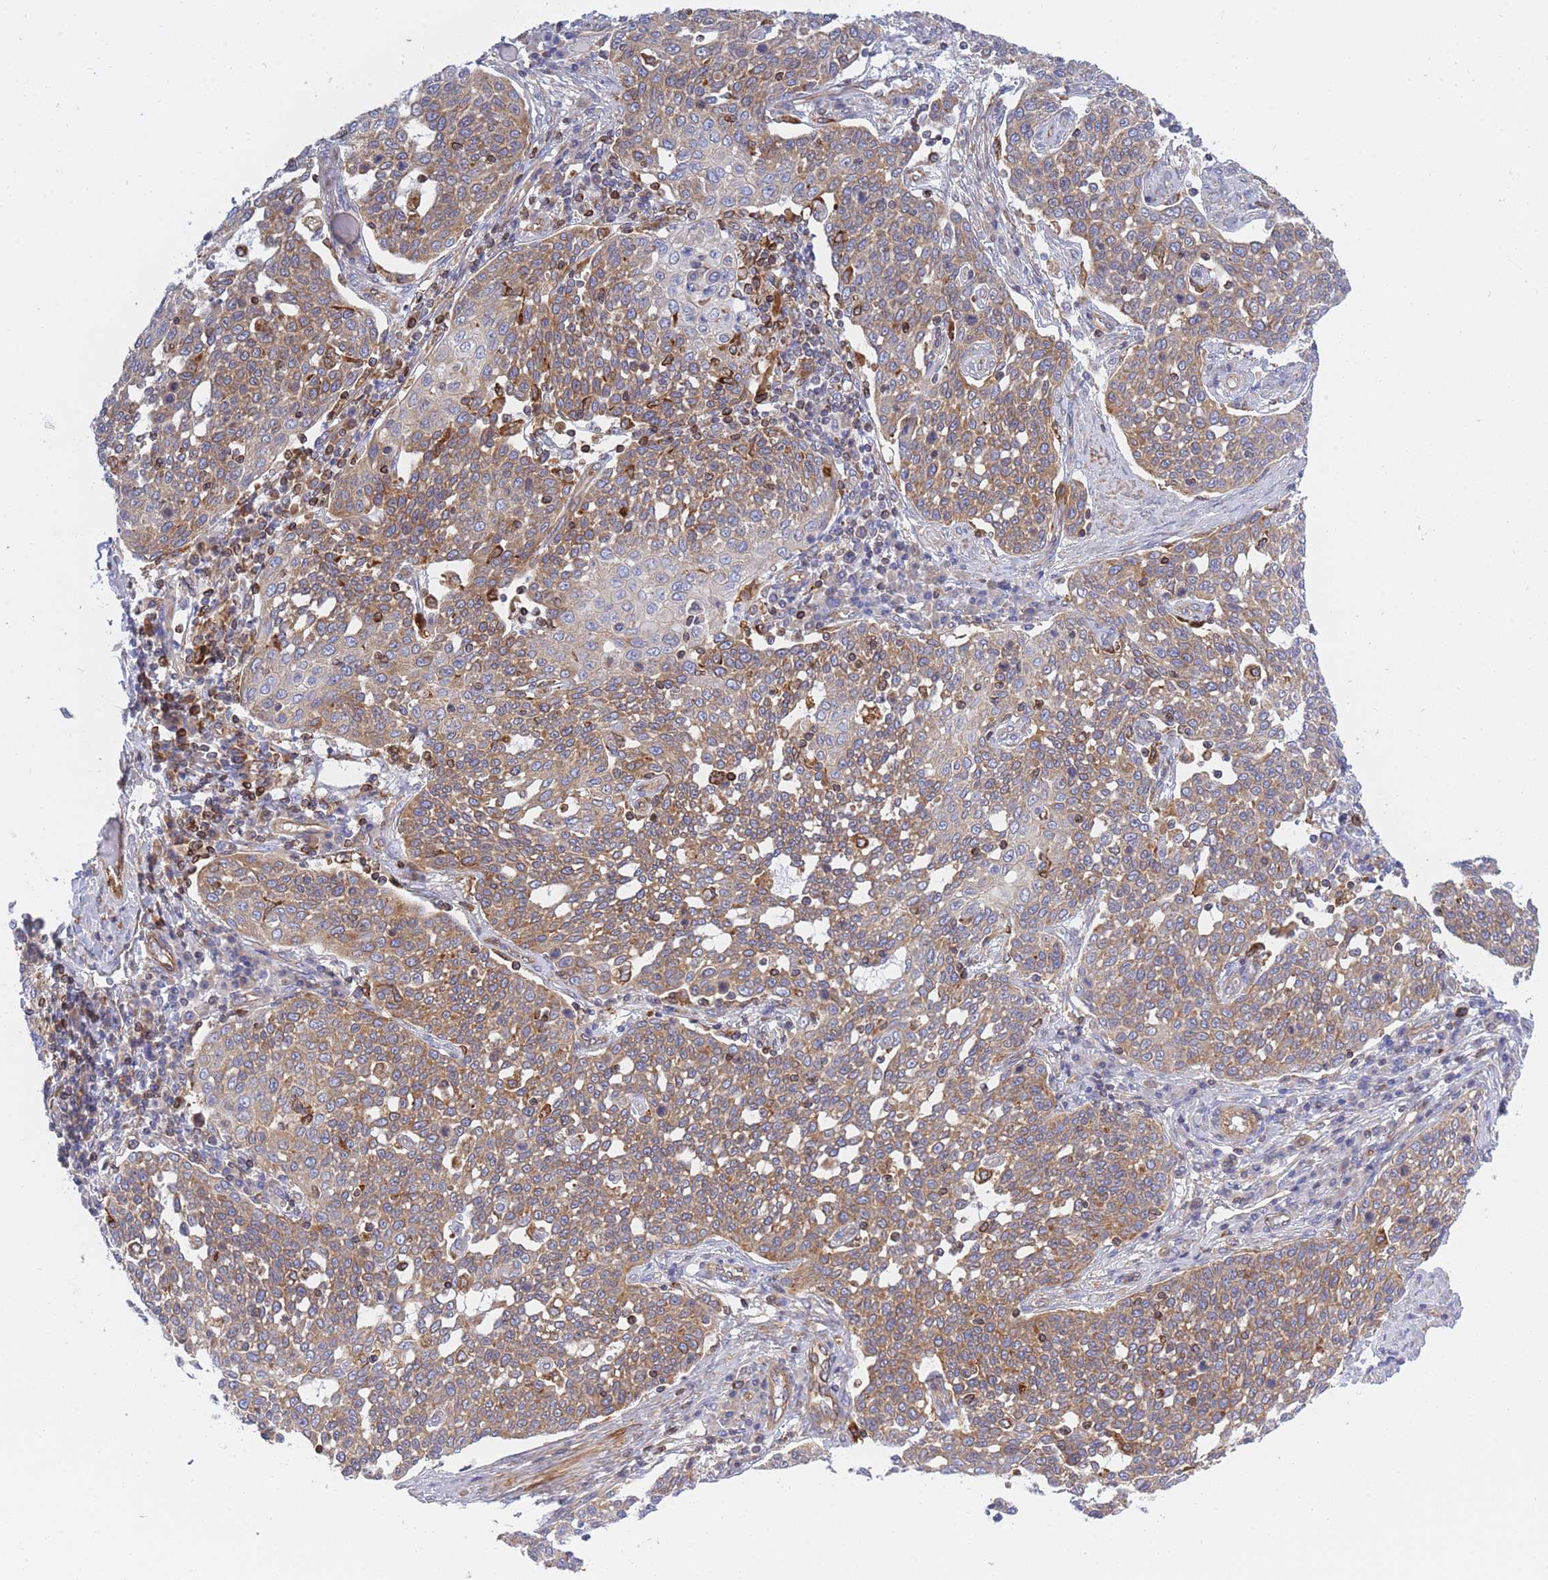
{"staining": {"intensity": "moderate", "quantity": ">75%", "location": "cytoplasmic/membranous"}, "tissue": "cervical cancer", "cell_type": "Tumor cells", "image_type": "cancer", "snomed": [{"axis": "morphology", "description": "Squamous cell carcinoma, NOS"}, {"axis": "topography", "description": "Cervix"}], "caption": "This photomicrograph demonstrates immunohistochemistry (IHC) staining of cervical cancer, with medium moderate cytoplasmic/membranous expression in approximately >75% of tumor cells.", "gene": "REM1", "patient": {"sex": "female", "age": 34}}